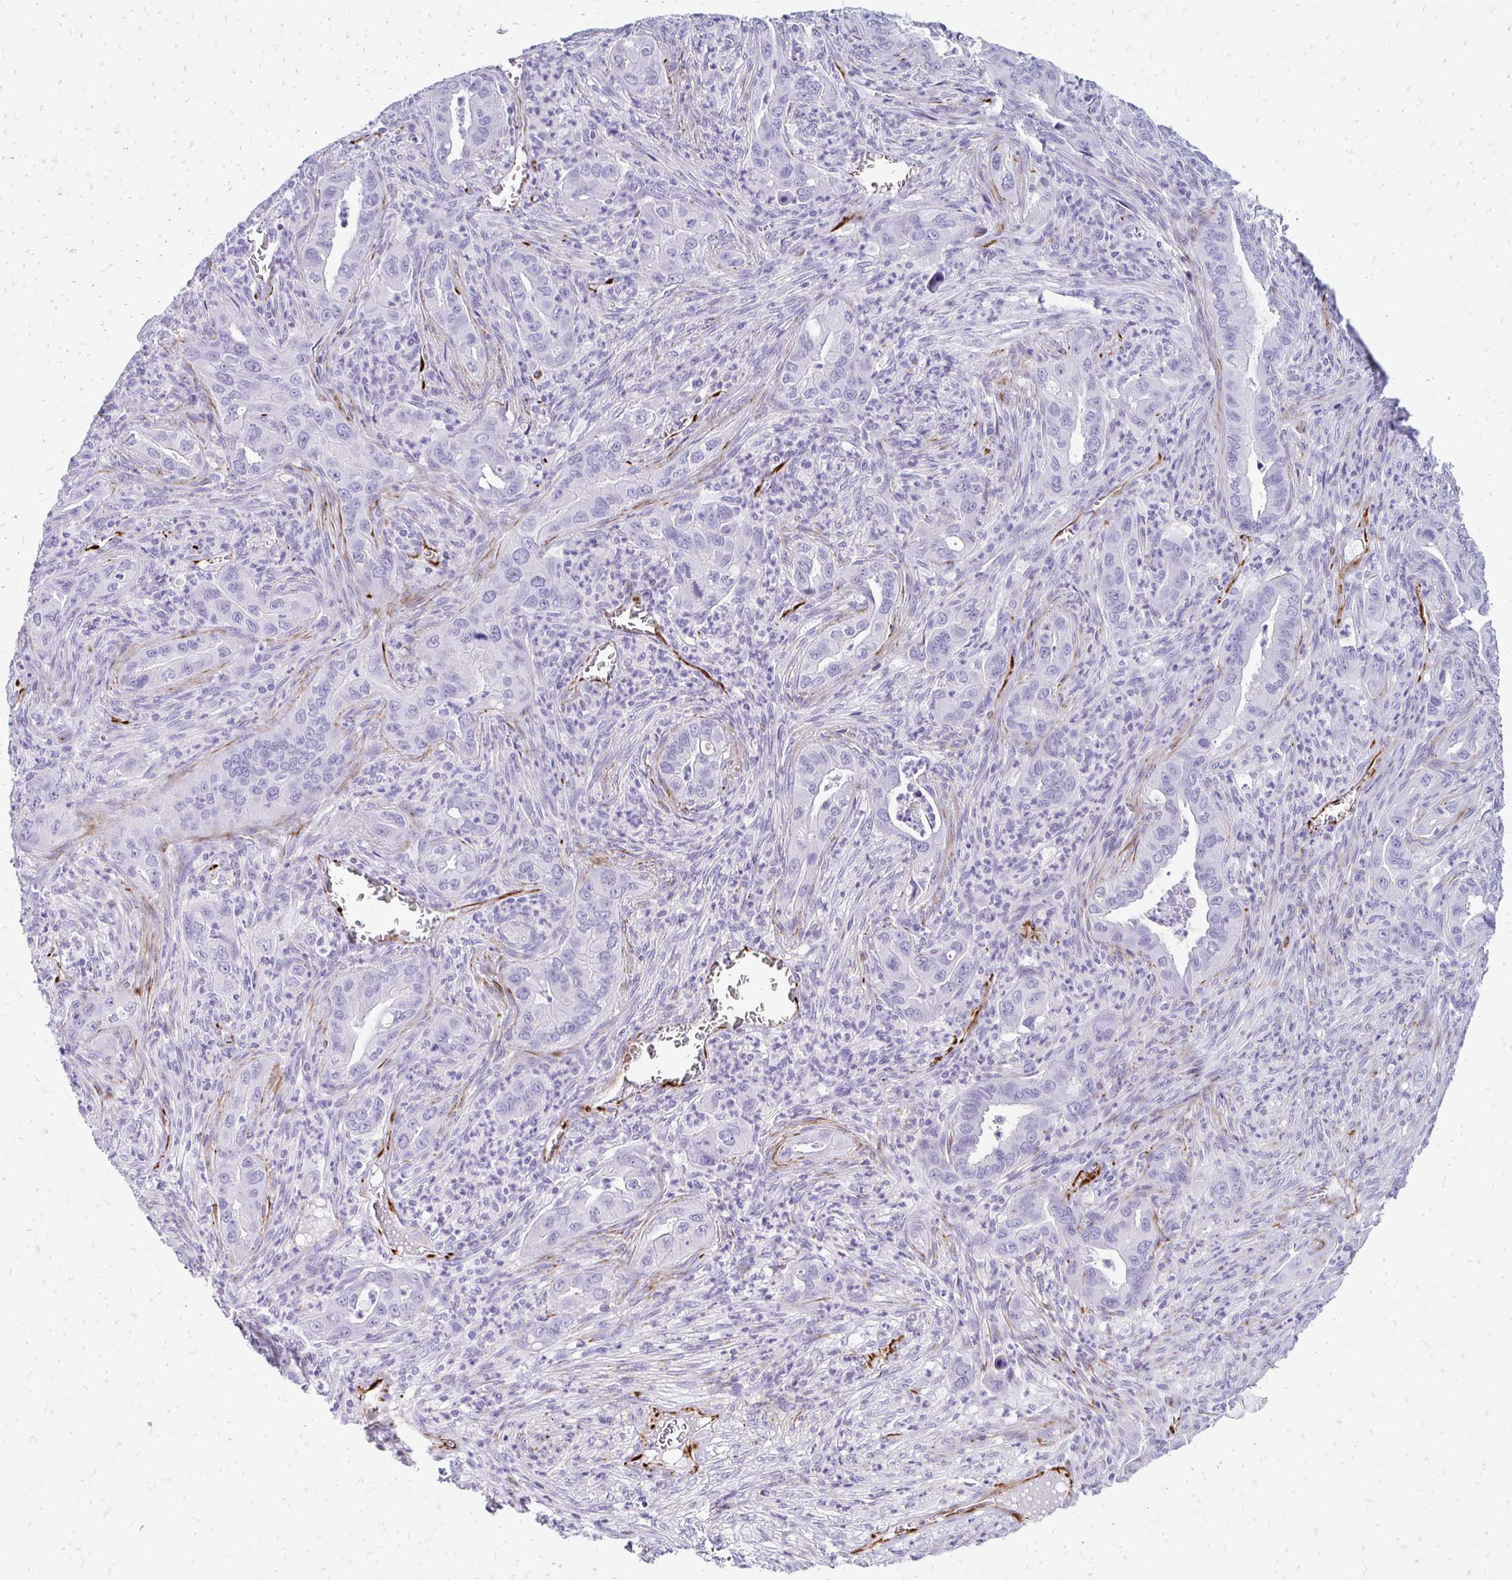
{"staining": {"intensity": "negative", "quantity": "none", "location": "none"}, "tissue": "lung cancer", "cell_type": "Tumor cells", "image_type": "cancer", "snomed": [{"axis": "morphology", "description": "Adenocarcinoma, NOS"}, {"axis": "topography", "description": "Lung"}], "caption": "DAB immunohistochemical staining of human lung adenocarcinoma demonstrates no significant positivity in tumor cells. Nuclei are stained in blue.", "gene": "TMEM54", "patient": {"sex": "male", "age": 65}}